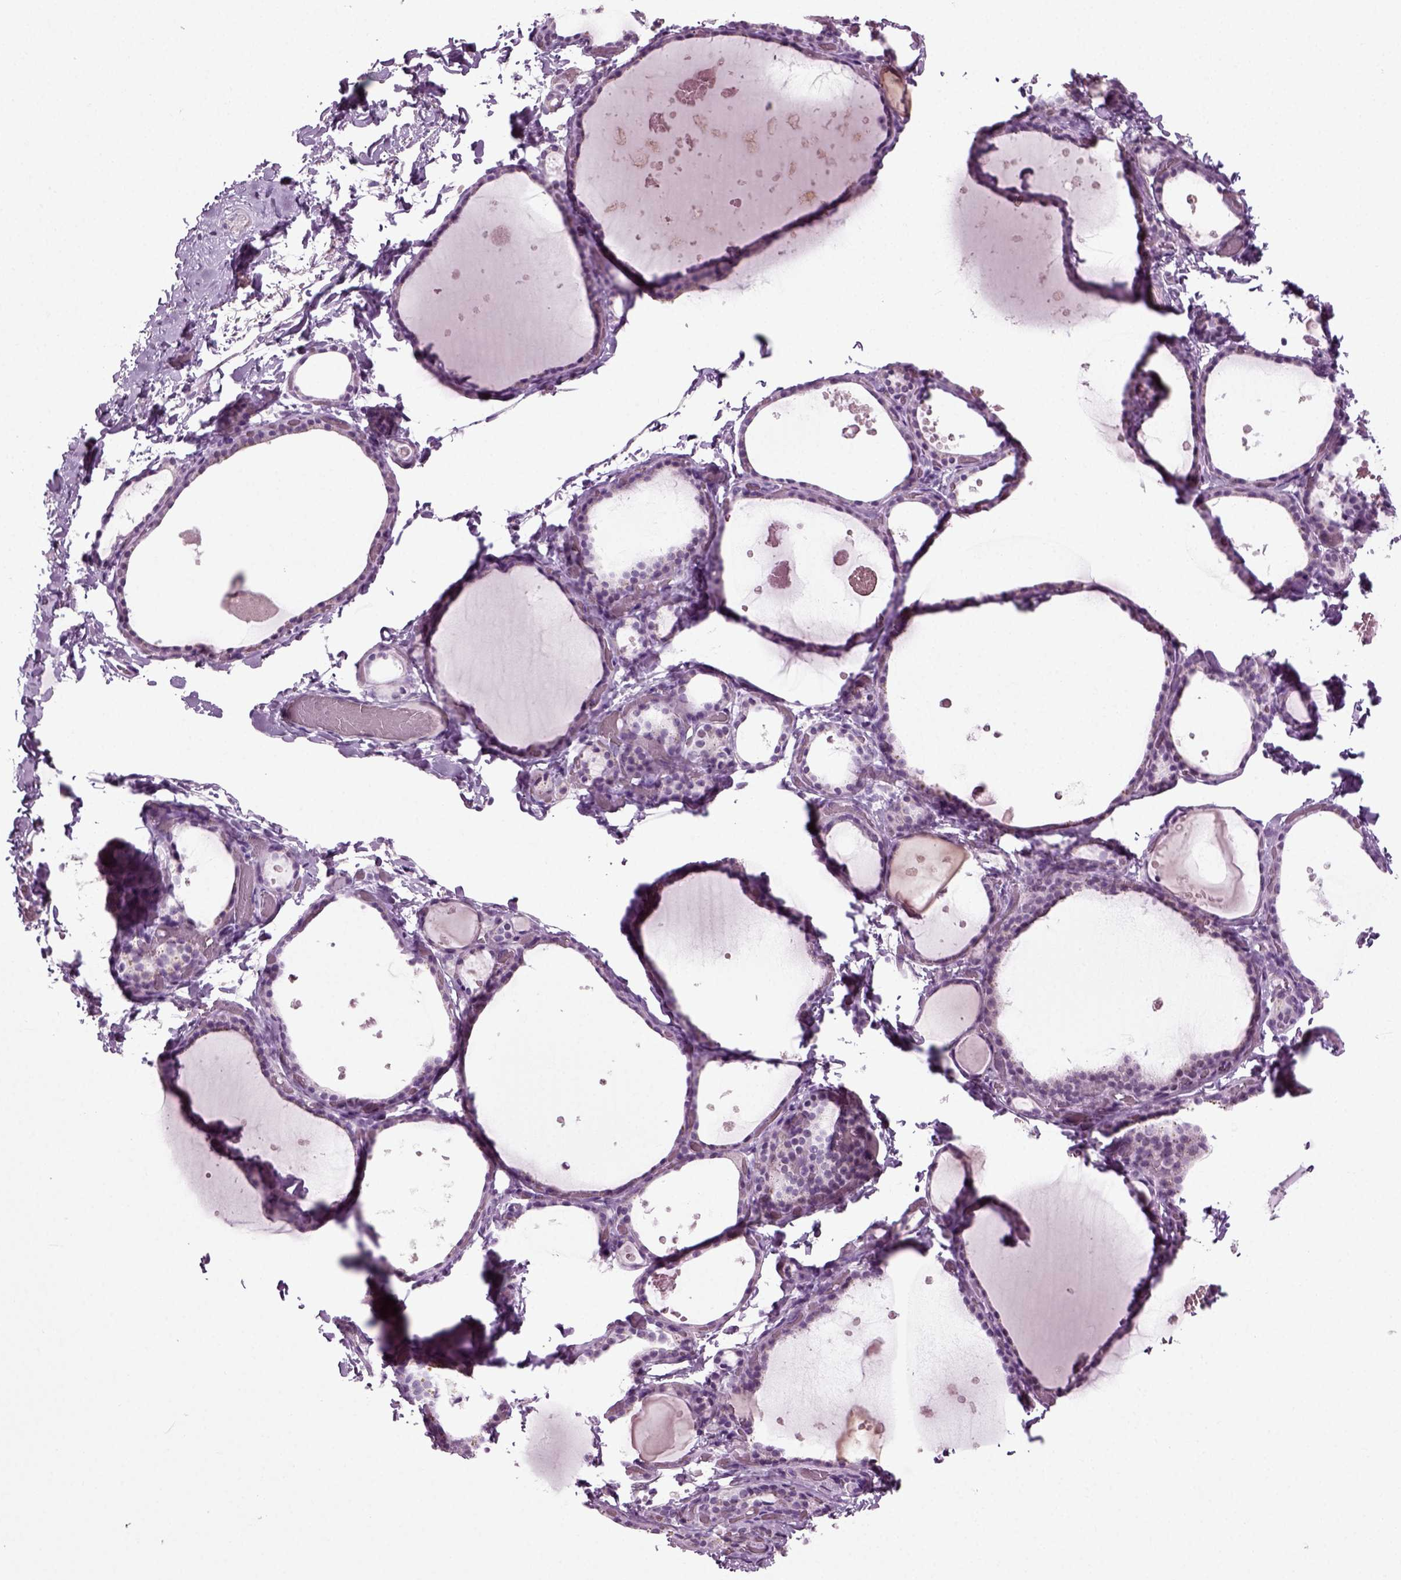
{"staining": {"intensity": "negative", "quantity": "none", "location": "none"}, "tissue": "thyroid gland", "cell_type": "Glandular cells", "image_type": "normal", "snomed": [{"axis": "morphology", "description": "Normal tissue, NOS"}, {"axis": "topography", "description": "Thyroid gland"}], "caption": "IHC micrograph of benign thyroid gland: thyroid gland stained with DAB displays no significant protein staining in glandular cells. (Stains: DAB immunohistochemistry with hematoxylin counter stain, Microscopy: brightfield microscopy at high magnification).", "gene": "ZC2HC1C", "patient": {"sex": "female", "age": 56}}